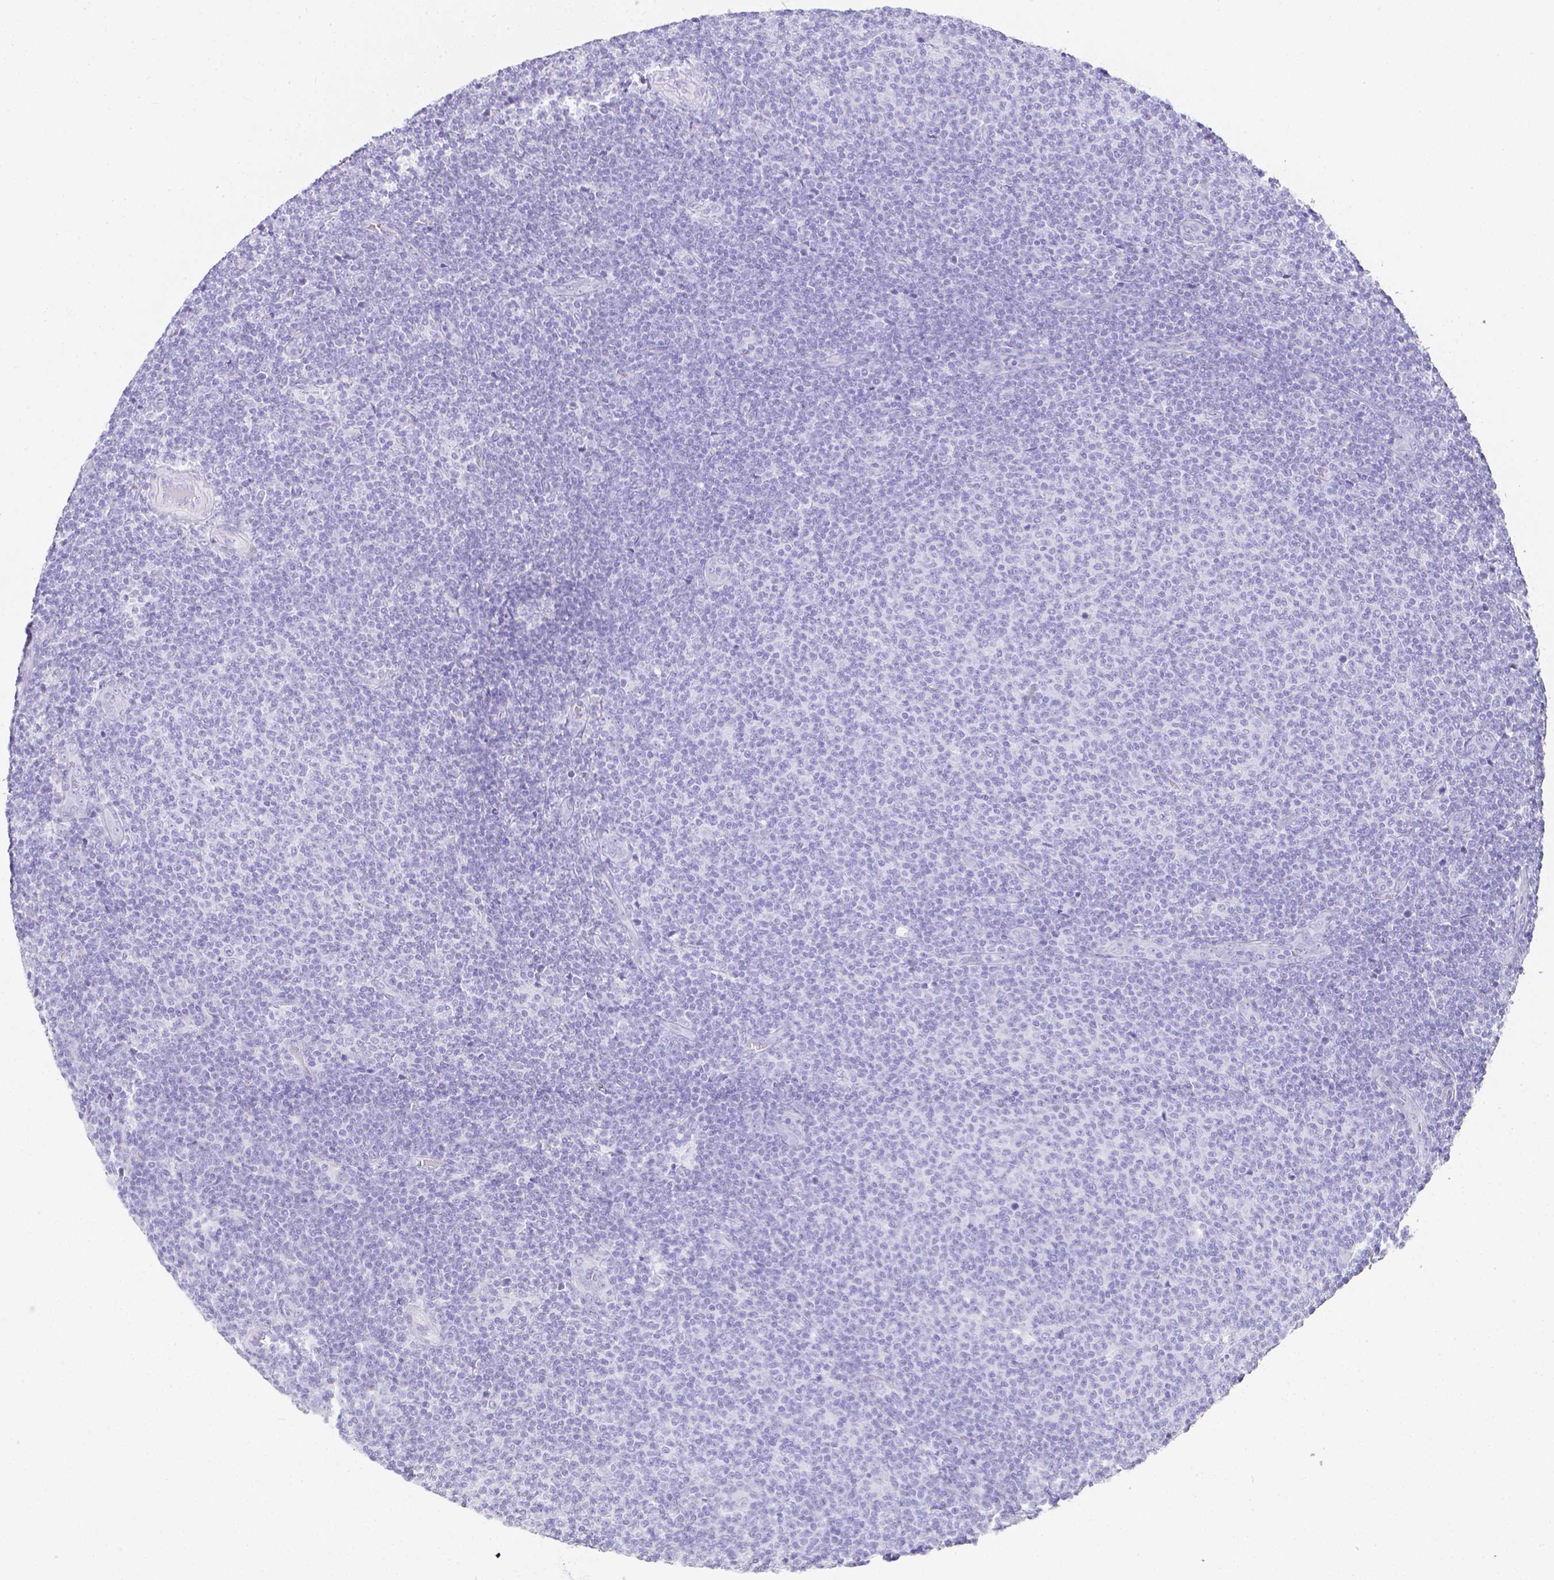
{"staining": {"intensity": "negative", "quantity": "none", "location": "none"}, "tissue": "lymphoma", "cell_type": "Tumor cells", "image_type": "cancer", "snomed": [{"axis": "morphology", "description": "Malignant lymphoma, non-Hodgkin's type, Low grade"}, {"axis": "topography", "description": "Lymph node"}], "caption": "Protein analysis of low-grade malignant lymphoma, non-Hodgkin's type demonstrates no significant staining in tumor cells.", "gene": "LGALS4", "patient": {"sex": "male", "age": 66}}